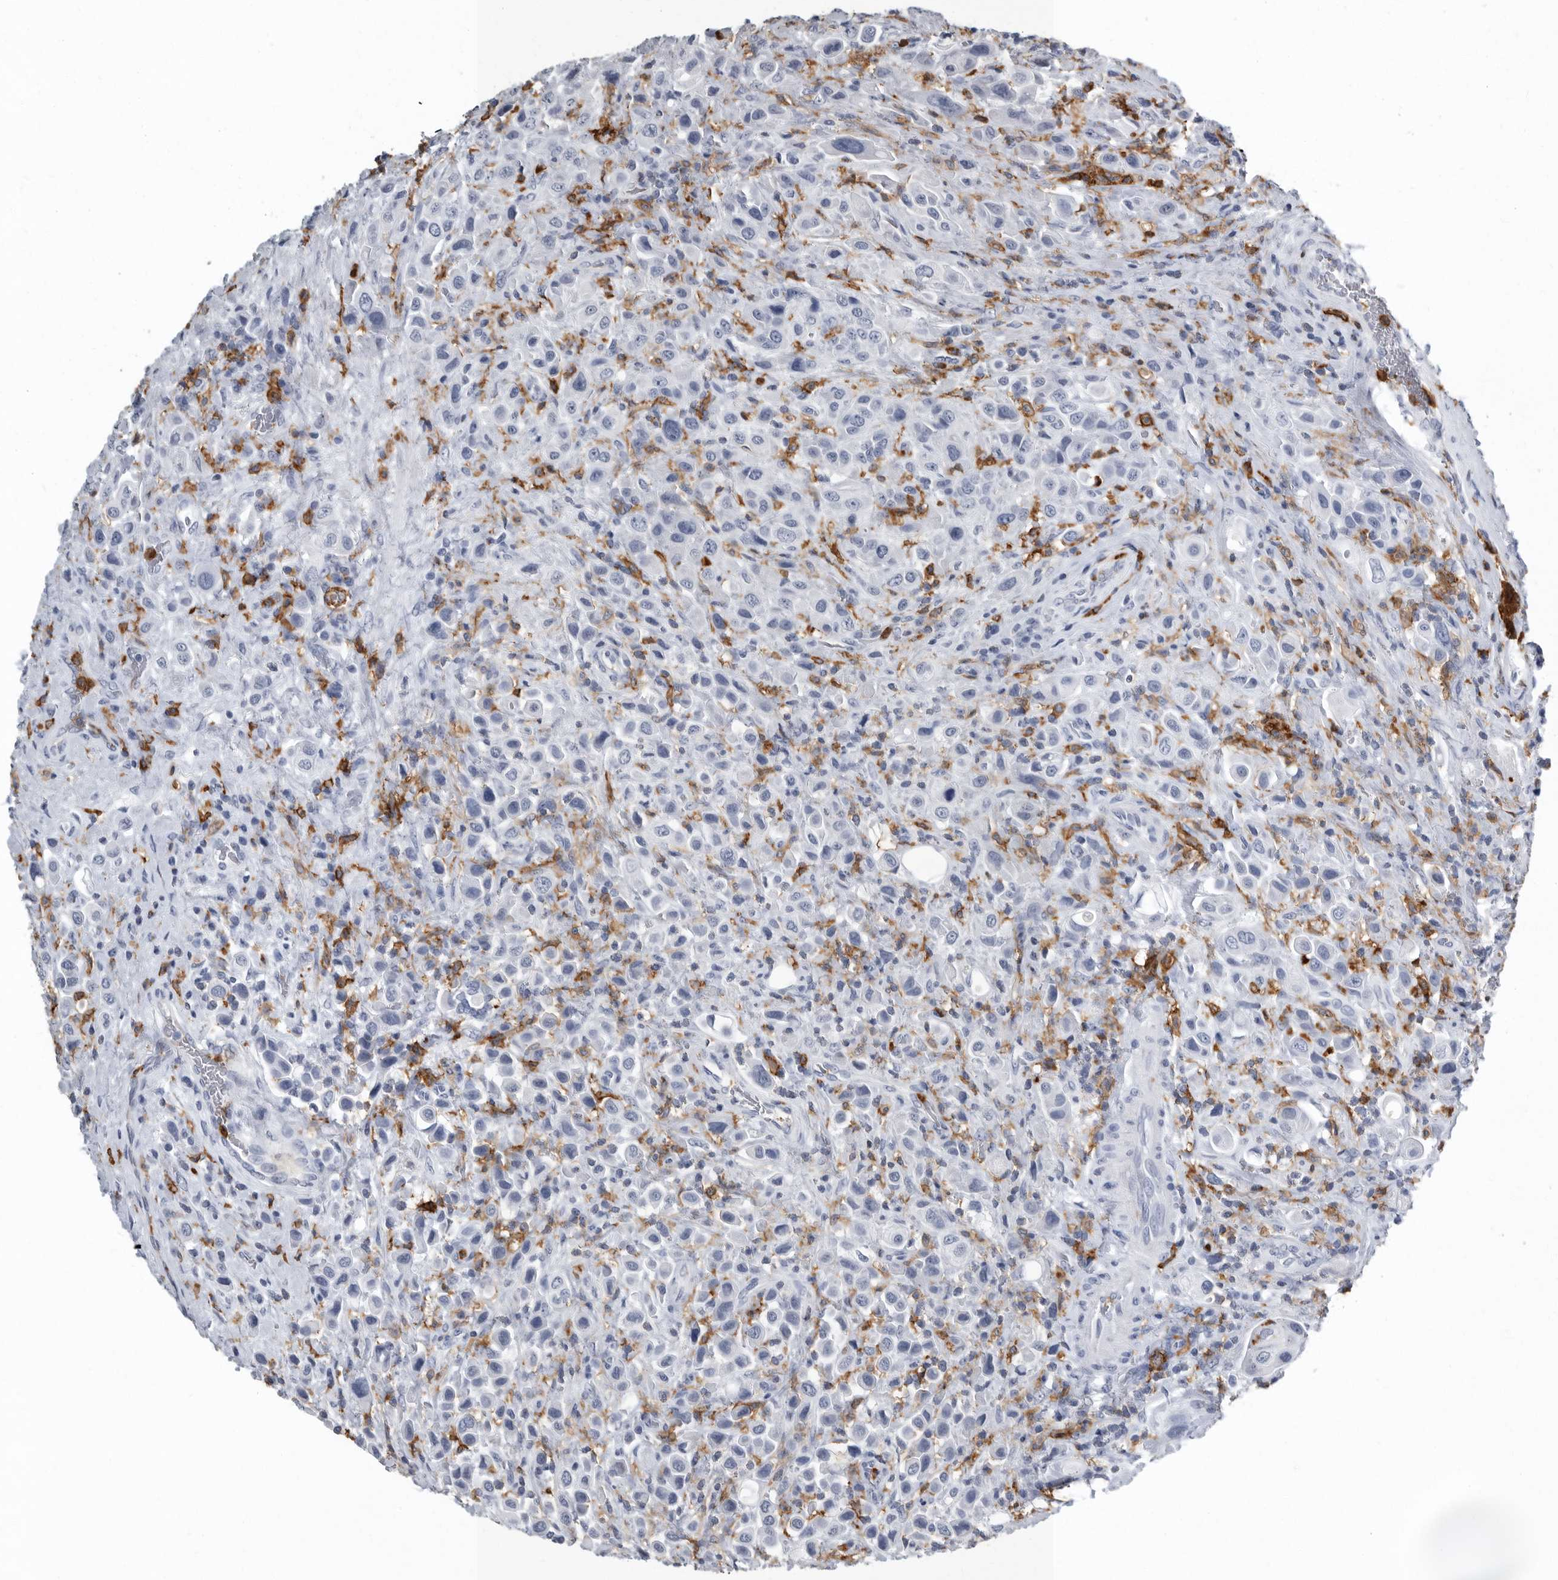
{"staining": {"intensity": "negative", "quantity": "none", "location": "none"}, "tissue": "urothelial cancer", "cell_type": "Tumor cells", "image_type": "cancer", "snomed": [{"axis": "morphology", "description": "Urothelial carcinoma, High grade"}, {"axis": "topography", "description": "Urinary bladder"}], "caption": "A high-resolution photomicrograph shows IHC staining of urothelial cancer, which reveals no significant staining in tumor cells. Nuclei are stained in blue.", "gene": "FCER1G", "patient": {"sex": "male", "age": 50}}